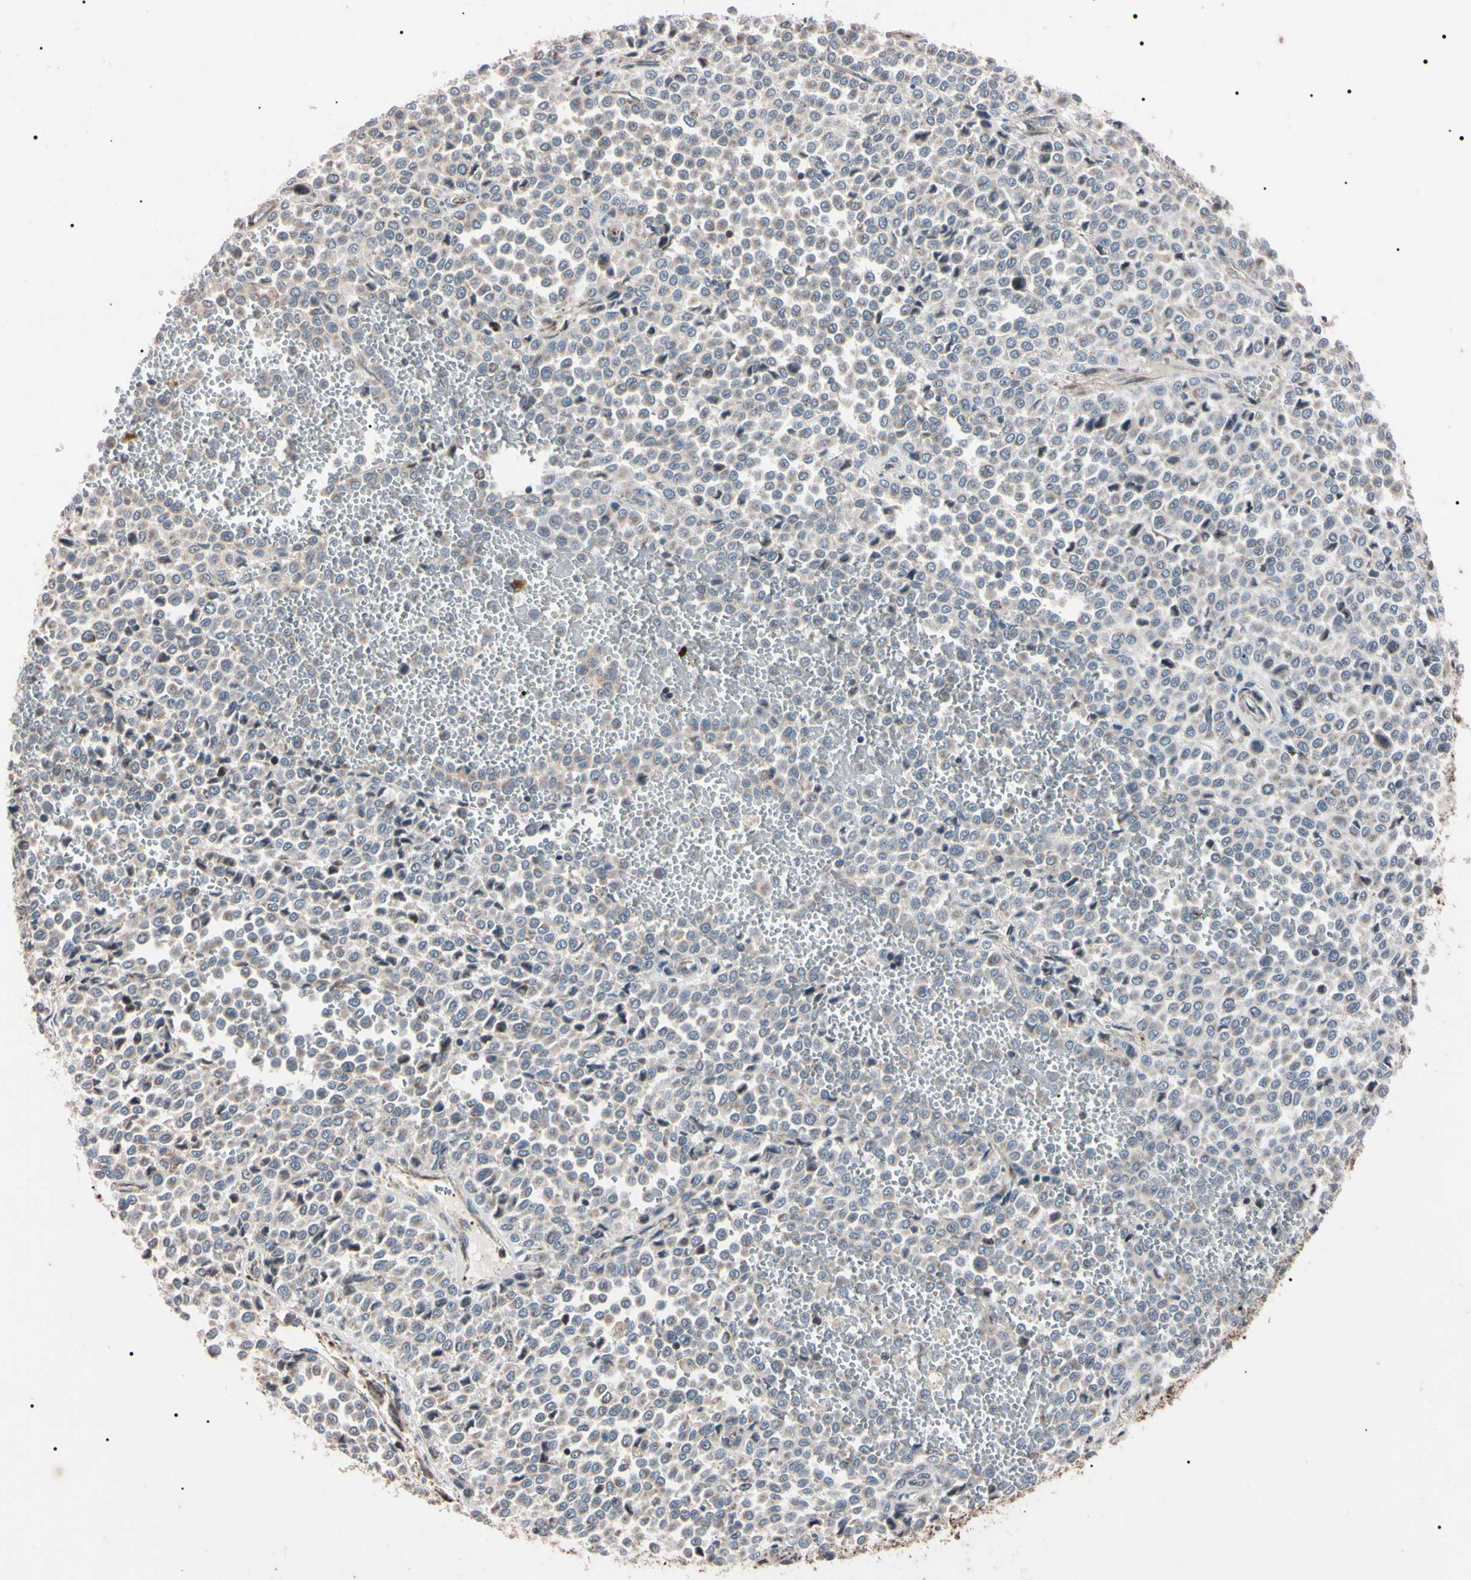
{"staining": {"intensity": "negative", "quantity": "none", "location": "none"}, "tissue": "melanoma", "cell_type": "Tumor cells", "image_type": "cancer", "snomed": [{"axis": "morphology", "description": "Malignant melanoma, Metastatic site"}, {"axis": "topography", "description": "Pancreas"}], "caption": "Tumor cells are negative for protein expression in human melanoma.", "gene": "TNFRSF1A", "patient": {"sex": "female", "age": 30}}